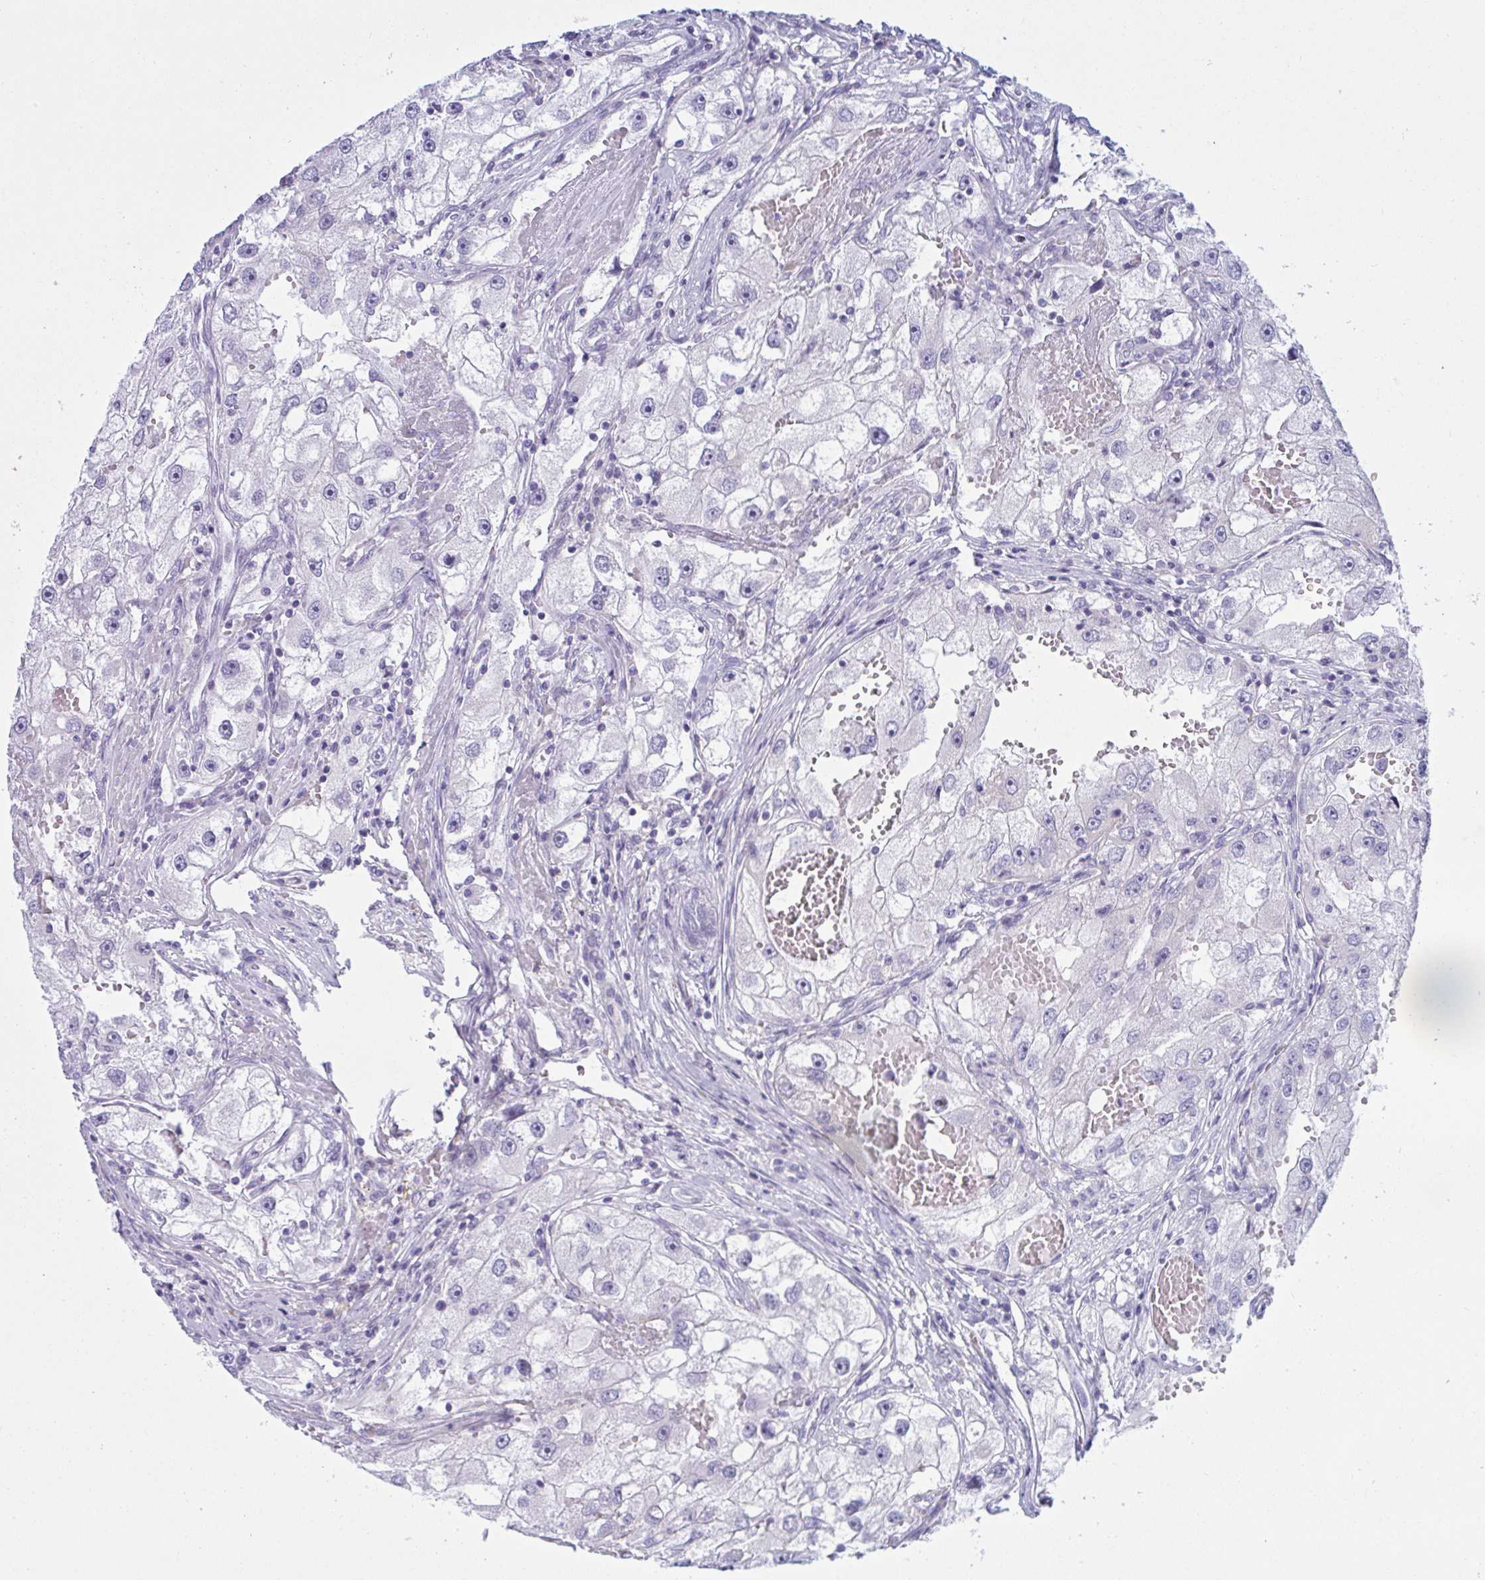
{"staining": {"intensity": "negative", "quantity": "none", "location": "none"}, "tissue": "renal cancer", "cell_type": "Tumor cells", "image_type": "cancer", "snomed": [{"axis": "morphology", "description": "Adenocarcinoma, NOS"}, {"axis": "topography", "description": "Kidney"}], "caption": "This is a photomicrograph of immunohistochemistry (IHC) staining of adenocarcinoma (renal), which shows no staining in tumor cells.", "gene": "BBS1", "patient": {"sex": "male", "age": 63}}